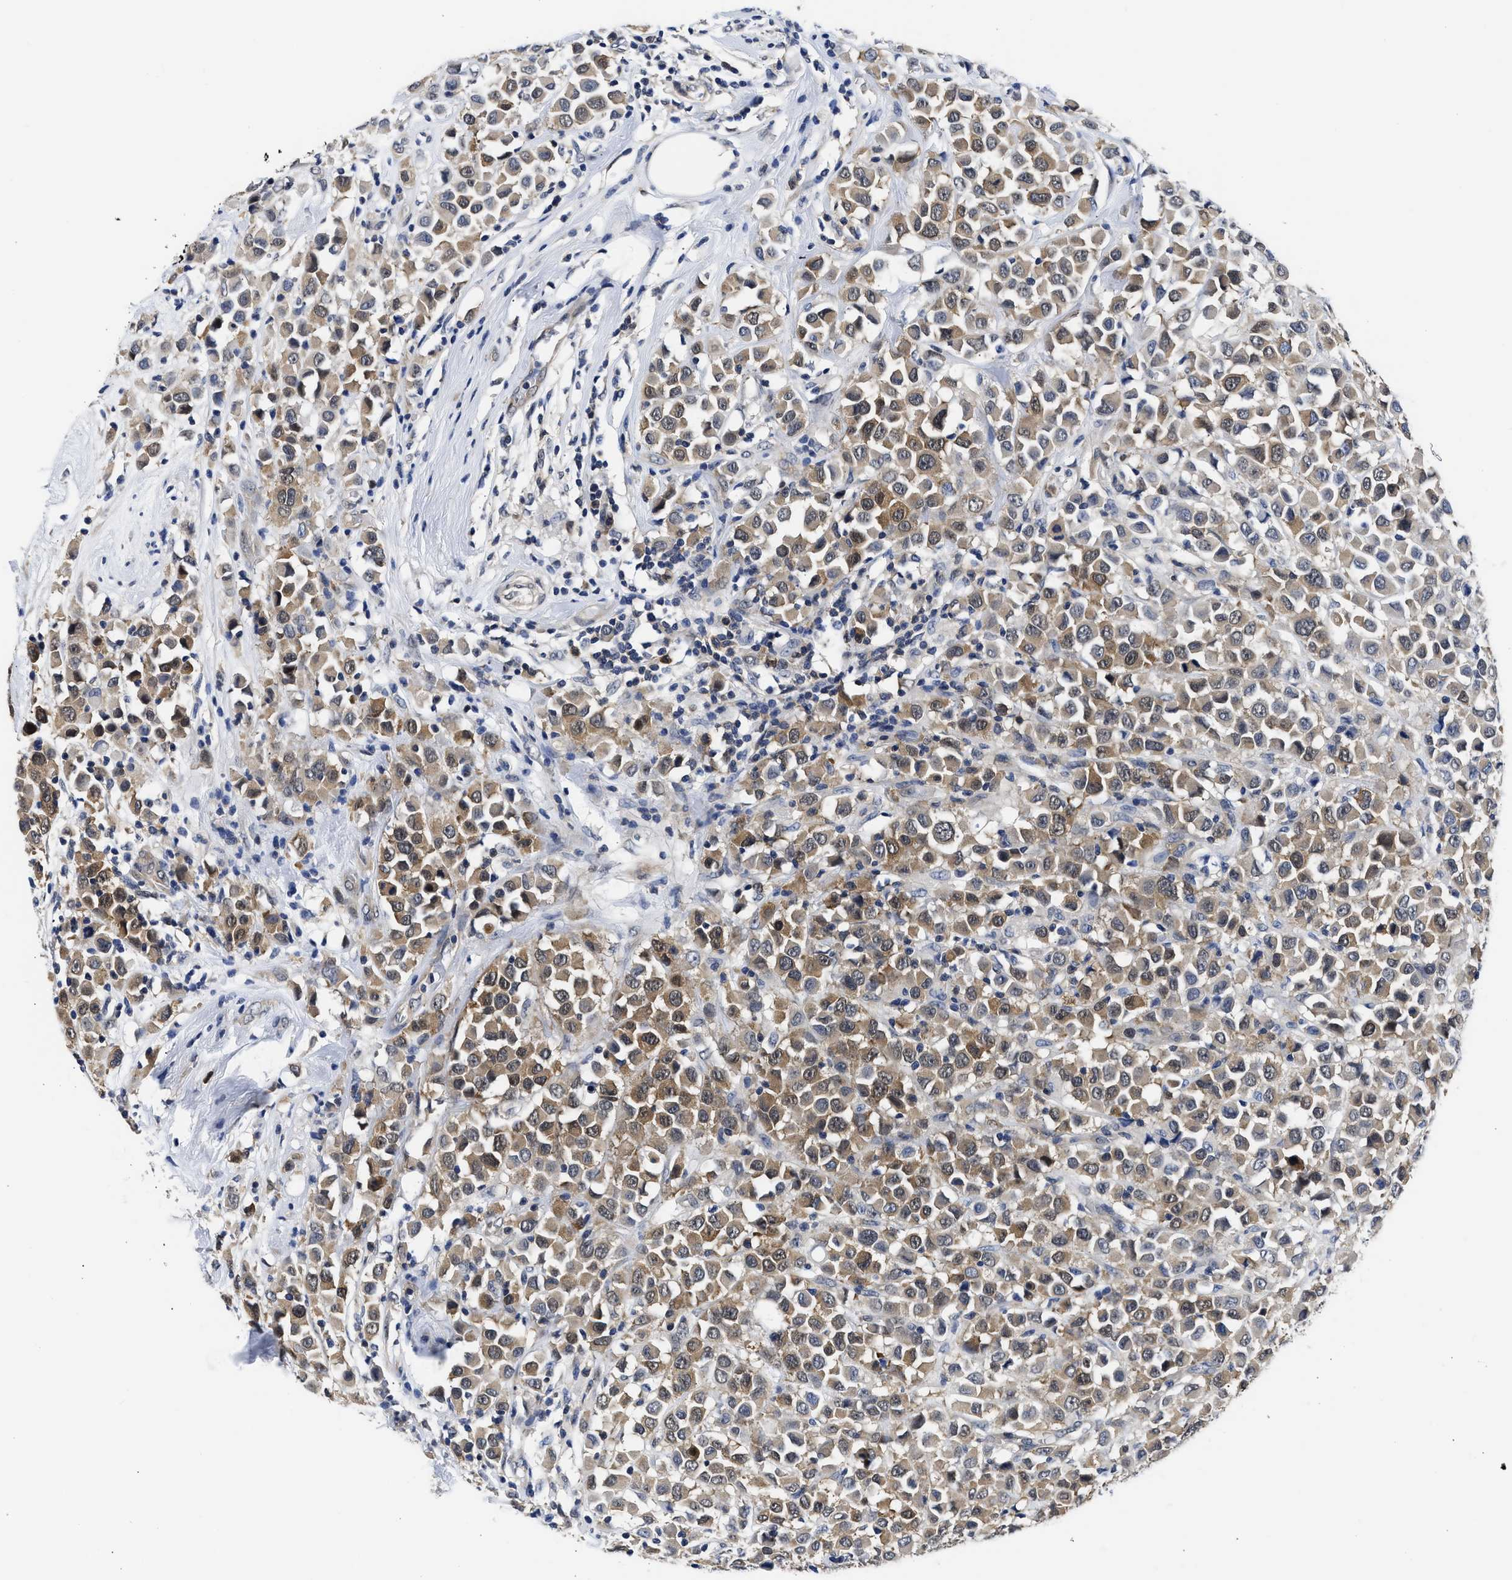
{"staining": {"intensity": "moderate", "quantity": ">75%", "location": "cytoplasmic/membranous"}, "tissue": "breast cancer", "cell_type": "Tumor cells", "image_type": "cancer", "snomed": [{"axis": "morphology", "description": "Duct carcinoma"}, {"axis": "topography", "description": "Breast"}], "caption": "Breast cancer was stained to show a protein in brown. There is medium levels of moderate cytoplasmic/membranous staining in approximately >75% of tumor cells.", "gene": "XPO5", "patient": {"sex": "female", "age": 61}}